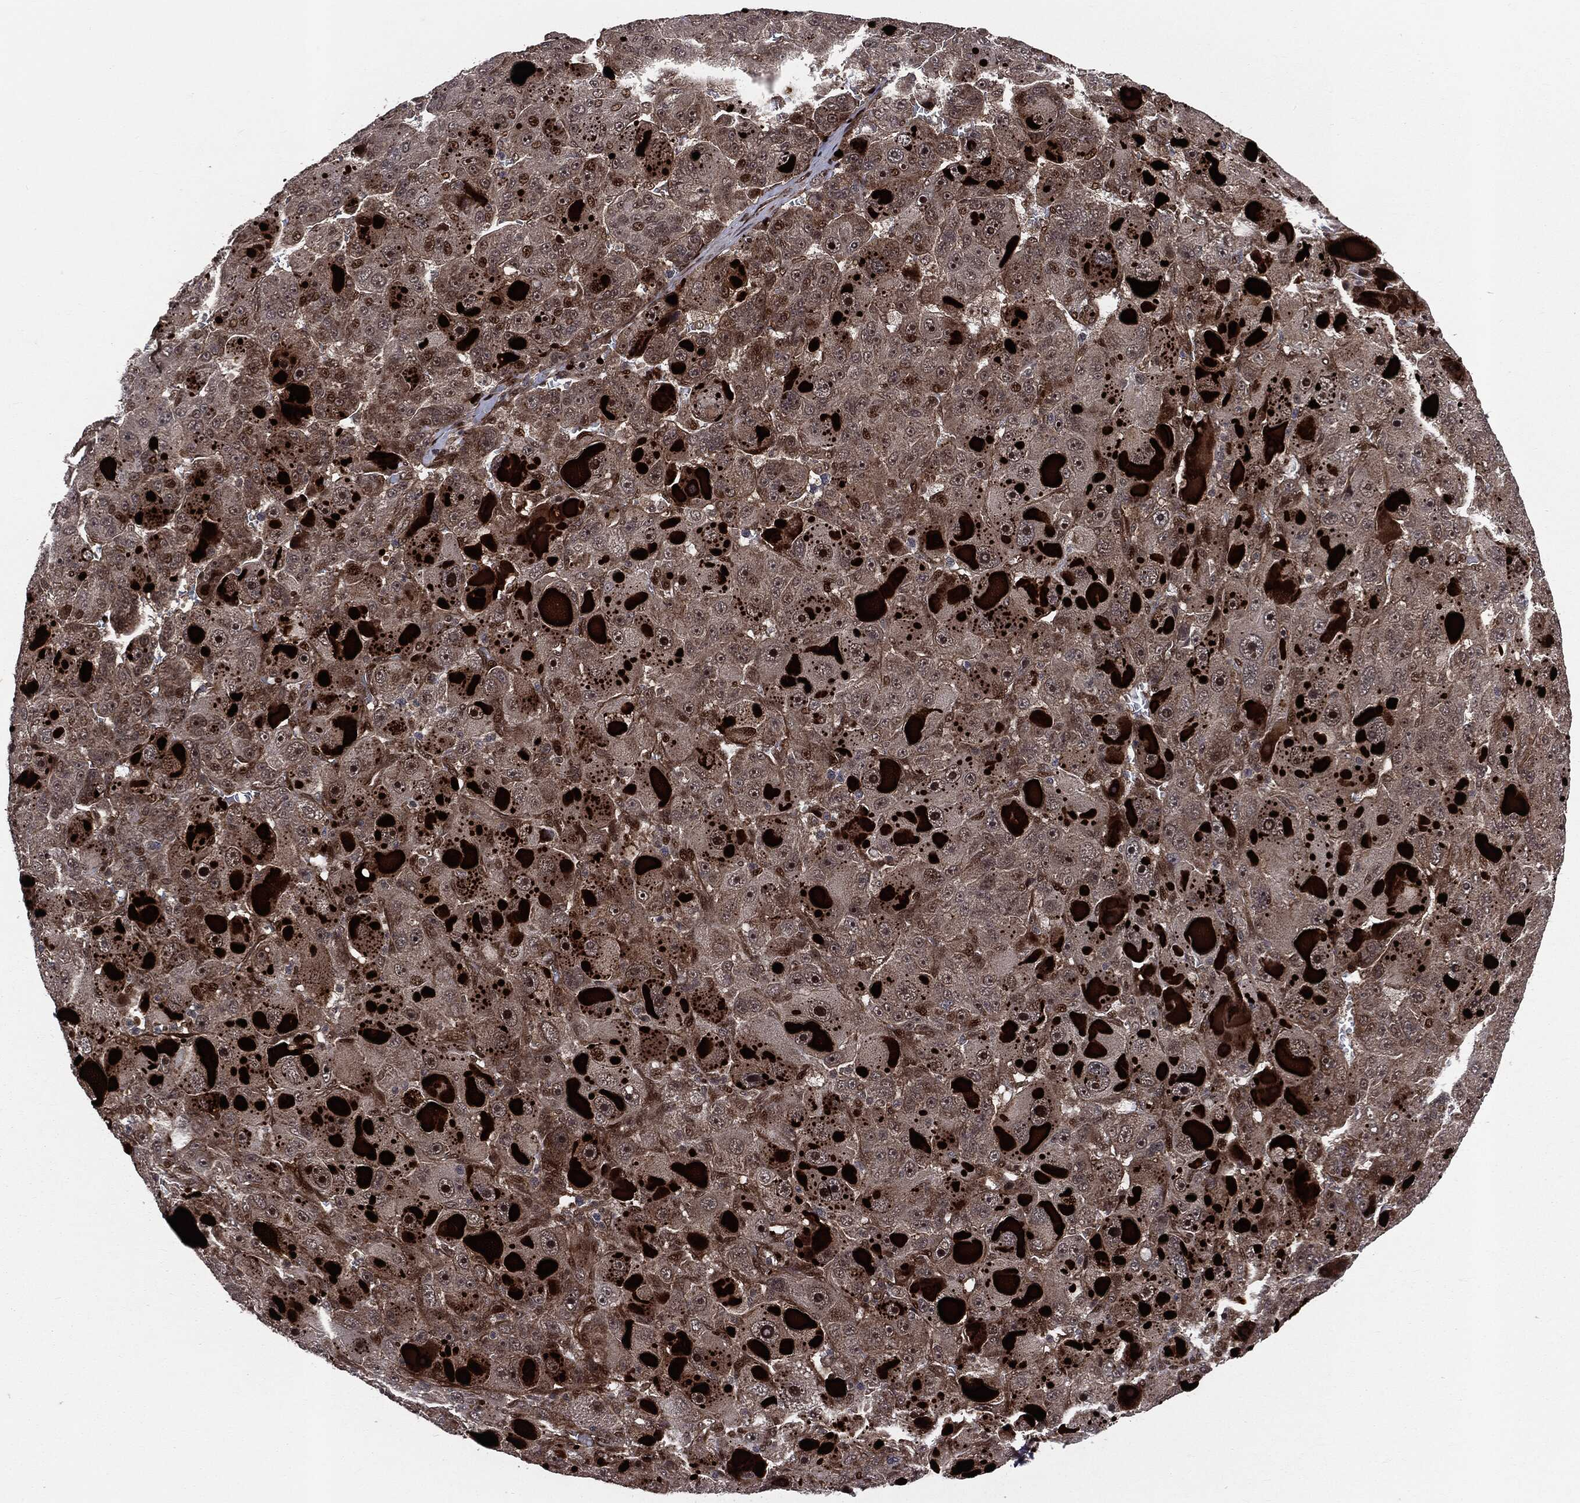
{"staining": {"intensity": "moderate", "quantity": "25%-75%", "location": "cytoplasmic/membranous,nuclear"}, "tissue": "liver cancer", "cell_type": "Tumor cells", "image_type": "cancer", "snomed": [{"axis": "morphology", "description": "Carcinoma, Hepatocellular, NOS"}, {"axis": "topography", "description": "Liver"}], "caption": "Human liver cancer stained with a brown dye demonstrates moderate cytoplasmic/membranous and nuclear positive staining in about 25%-75% of tumor cells.", "gene": "SMAD4", "patient": {"sex": "male", "age": 76}}